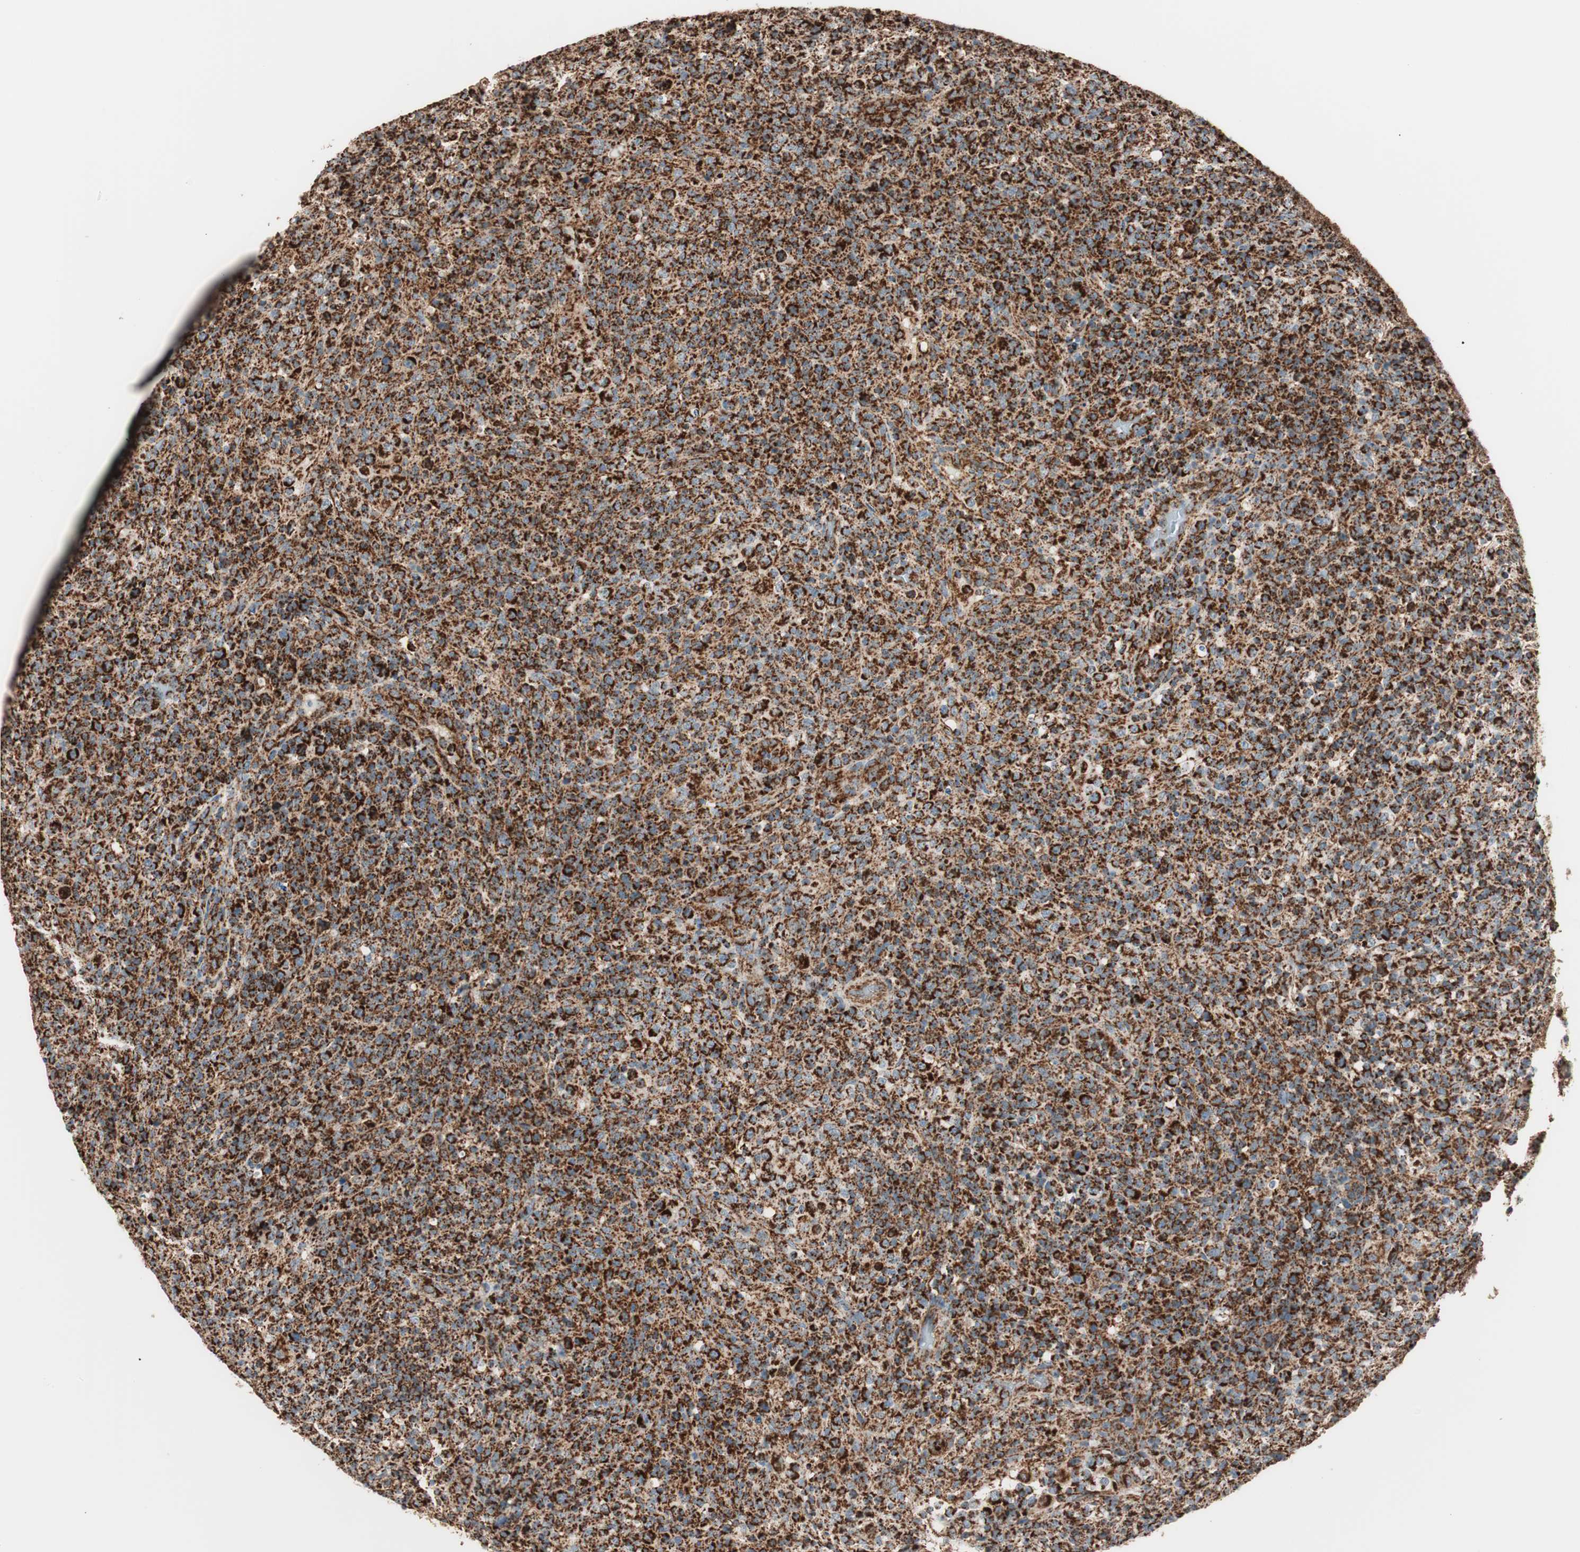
{"staining": {"intensity": "strong", "quantity": ">75%", "location": "cytoplasmic/membranous"}, "tissue": "lymphoma", "cell_type": "Tumor cells", "image_type": "cancer", "snomed": [{"axis": "morphology", "description": "Malignant lymphoma, non-Hodgkin's type, High grade"}, {"axis": "topography", "description": "Lymph node"}], "caption": "Lymphoma tissue reveals strong cytoplasmic/membranous positivity in about >75% of tumor cells, visualized by immunohistochemistry.", "gene": "TOMM22", "patient": {"sex": "female", "age": 76}}